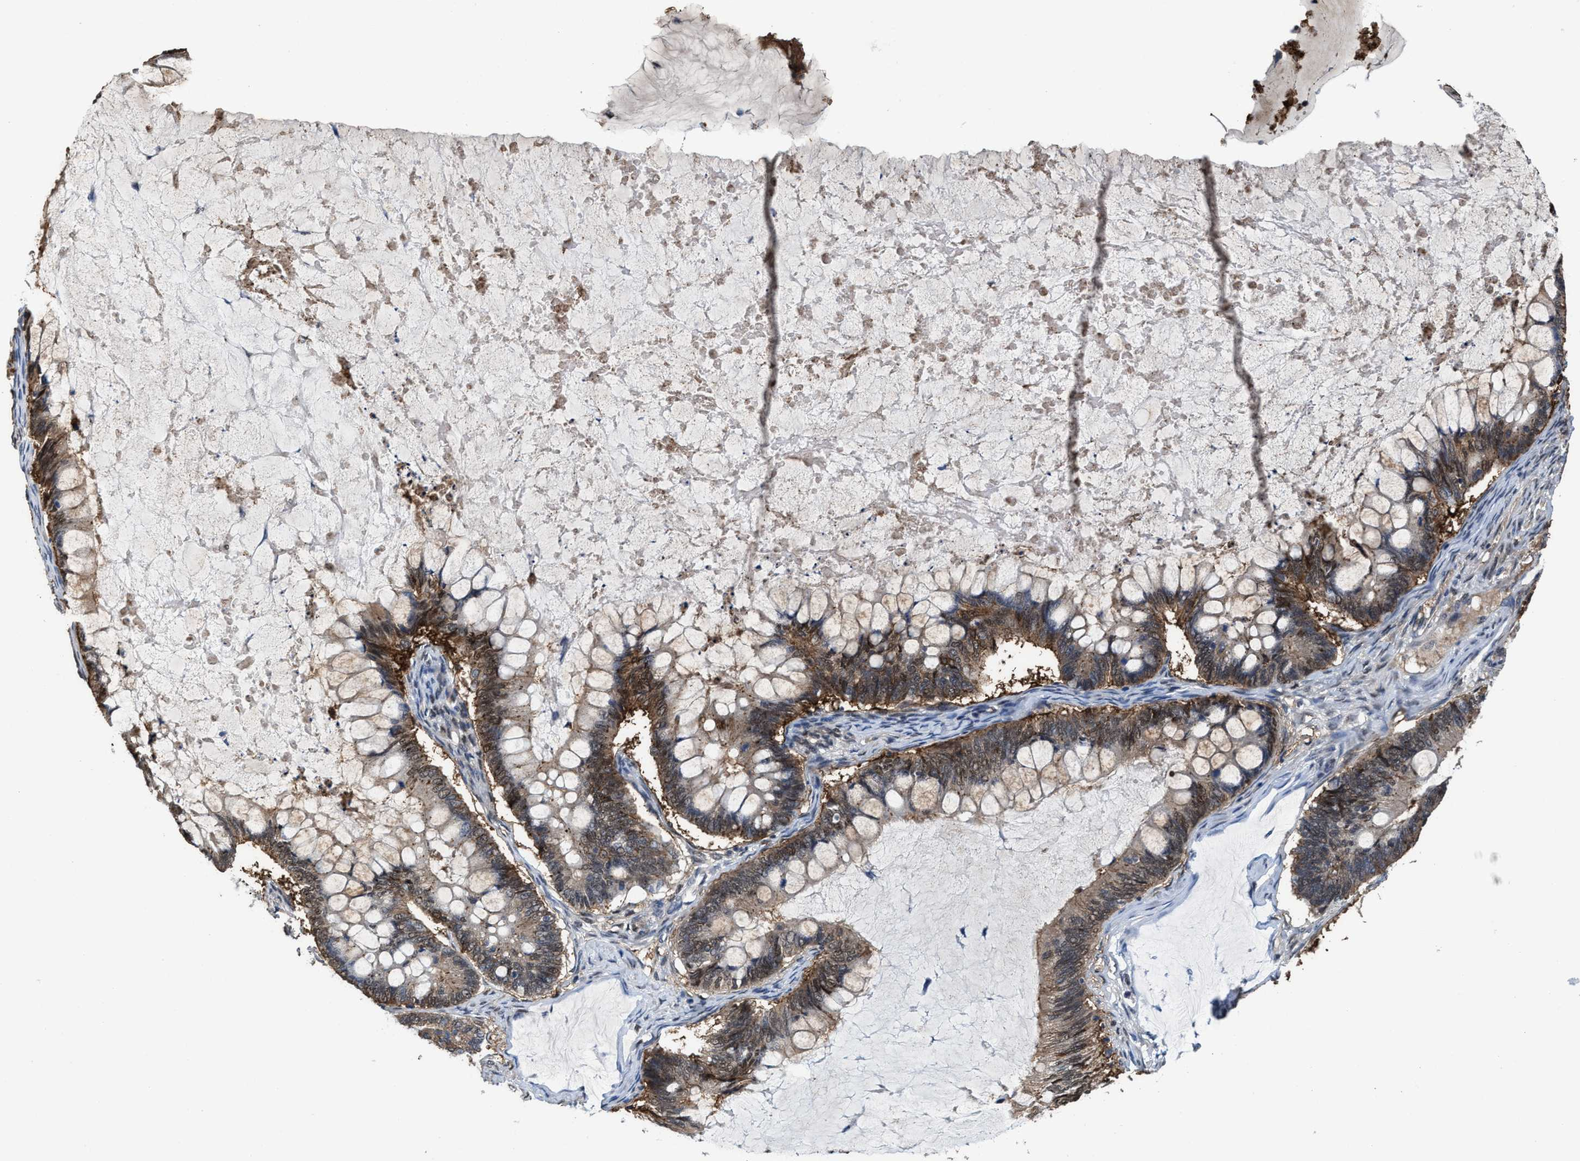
{"staining": {"intensity": "moderate", "quantity": ">75%", "location": "cytoplasmic/membranous,nuclear"}, "tissue": "ovarian cancer", "cell_type": "Tumor cells", "image_type": "cancer", "snomed": [{"axis": "morphology", "description": "Cystadenocarcinoma, mucinous, NOS"}, {"axis": "topography", "description": "Ovary"}], "caption": "Immunohistochemistry image of ovarian cancer (mucinous cystadenocarcinoma) stained for a protein (brown), which demonstrates medium levels of moderate cytoplasmic/membranous and nuclear positivity in about >75% of tumor cells.", "gene": "ZNF20", "patient": {"sex": "female", "age": 61}}